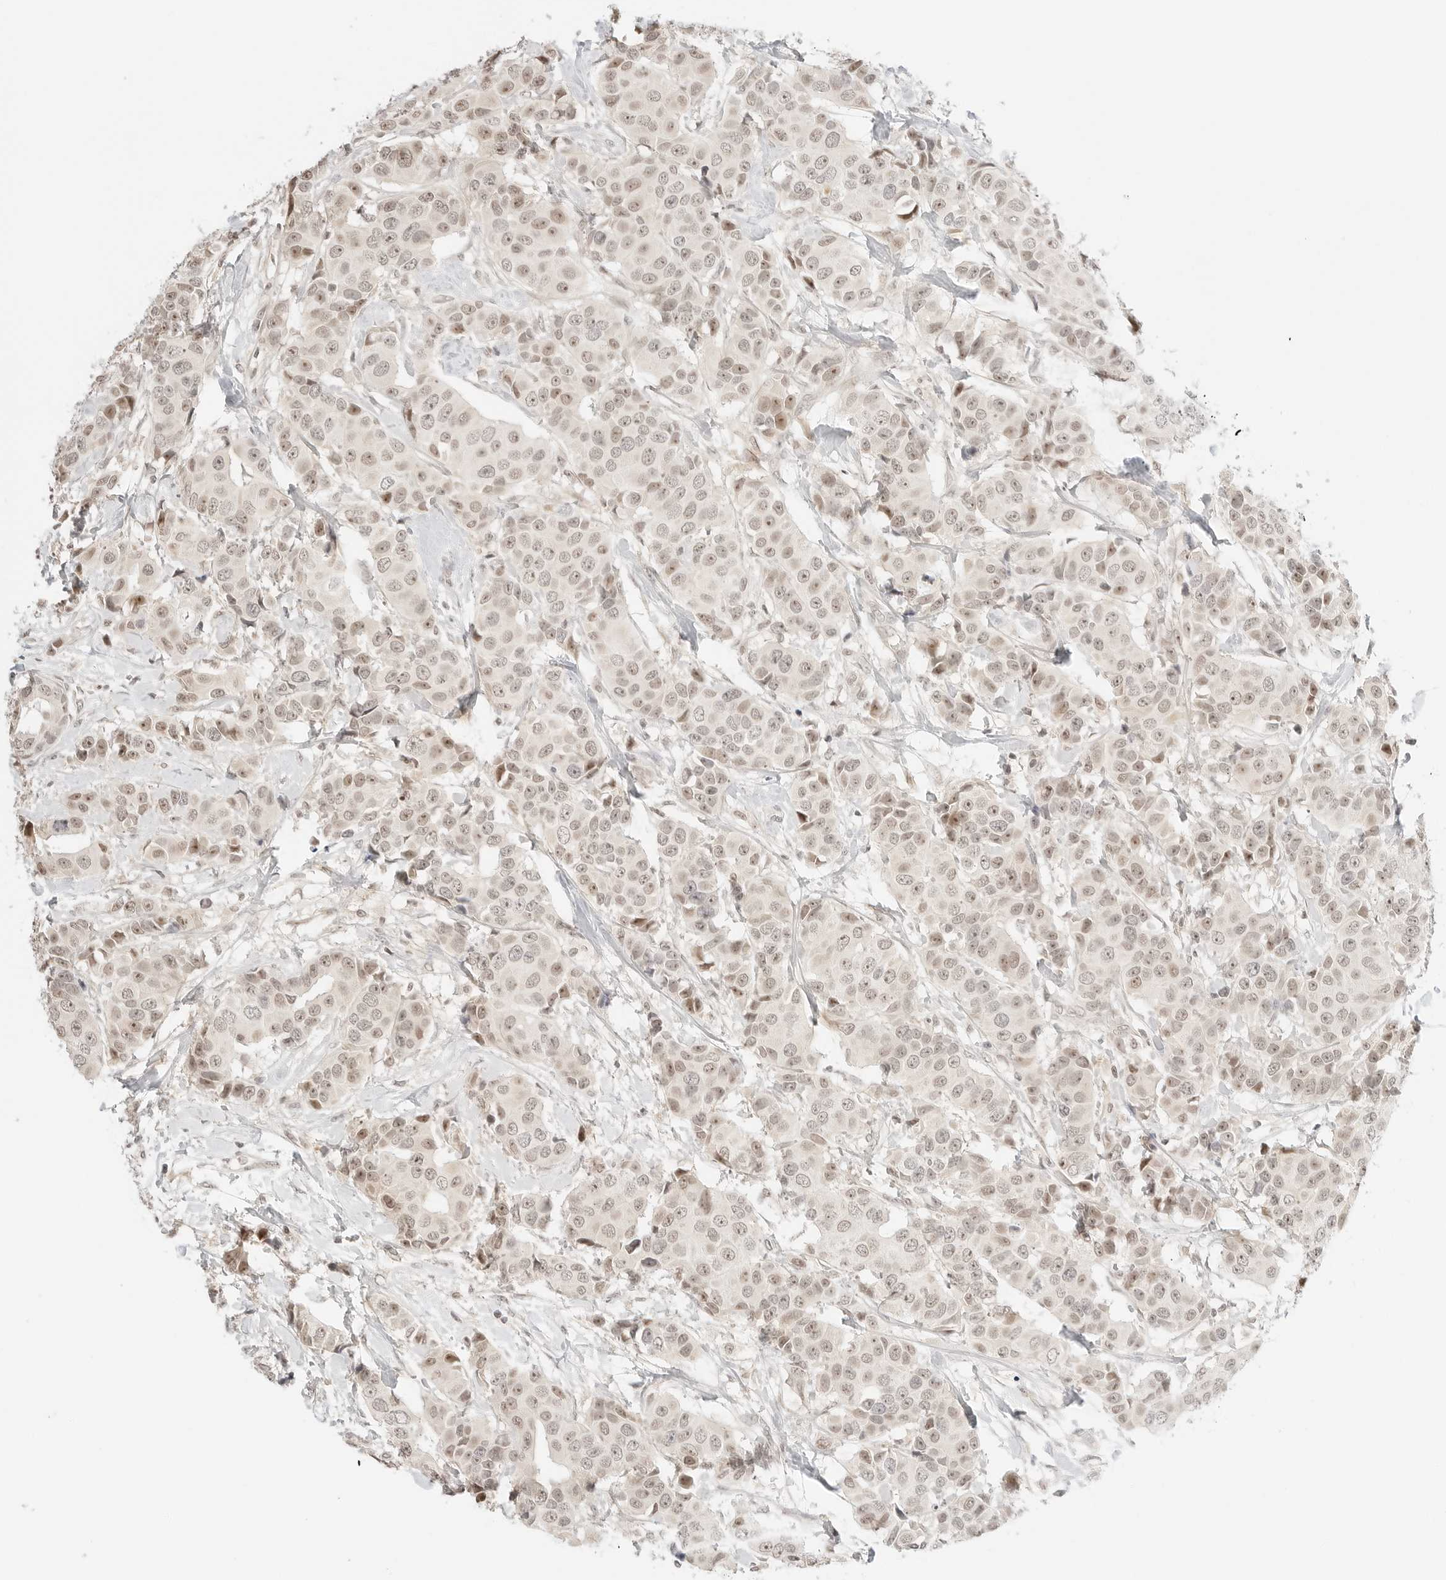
{"staining": {"intensity": "moderate", "quantity": ">75%", "location": "nuclear"}, "tissue": "breast cancer", "cell_type": "Tumor cells", "image_type": "cancer", "snomed": [{"axis": "morphology", "description": "Normal tissue, NOS"}, {"axis": "morphology", "description": "Duct carcinoma"}, {"axis": "topography", "description": "Breast"}], "caption": "IHC image of neoplastic tissue: breast cancer (intraductal carcinoma) stained using immunohistochemistry displays medium levels of moderate protein expression localized specifically in the nuclear of tumor cells, appearing as a nuclear brown color.", "gene": "RPS6KL1", "patient": {"sex": "female", "age": 39}}